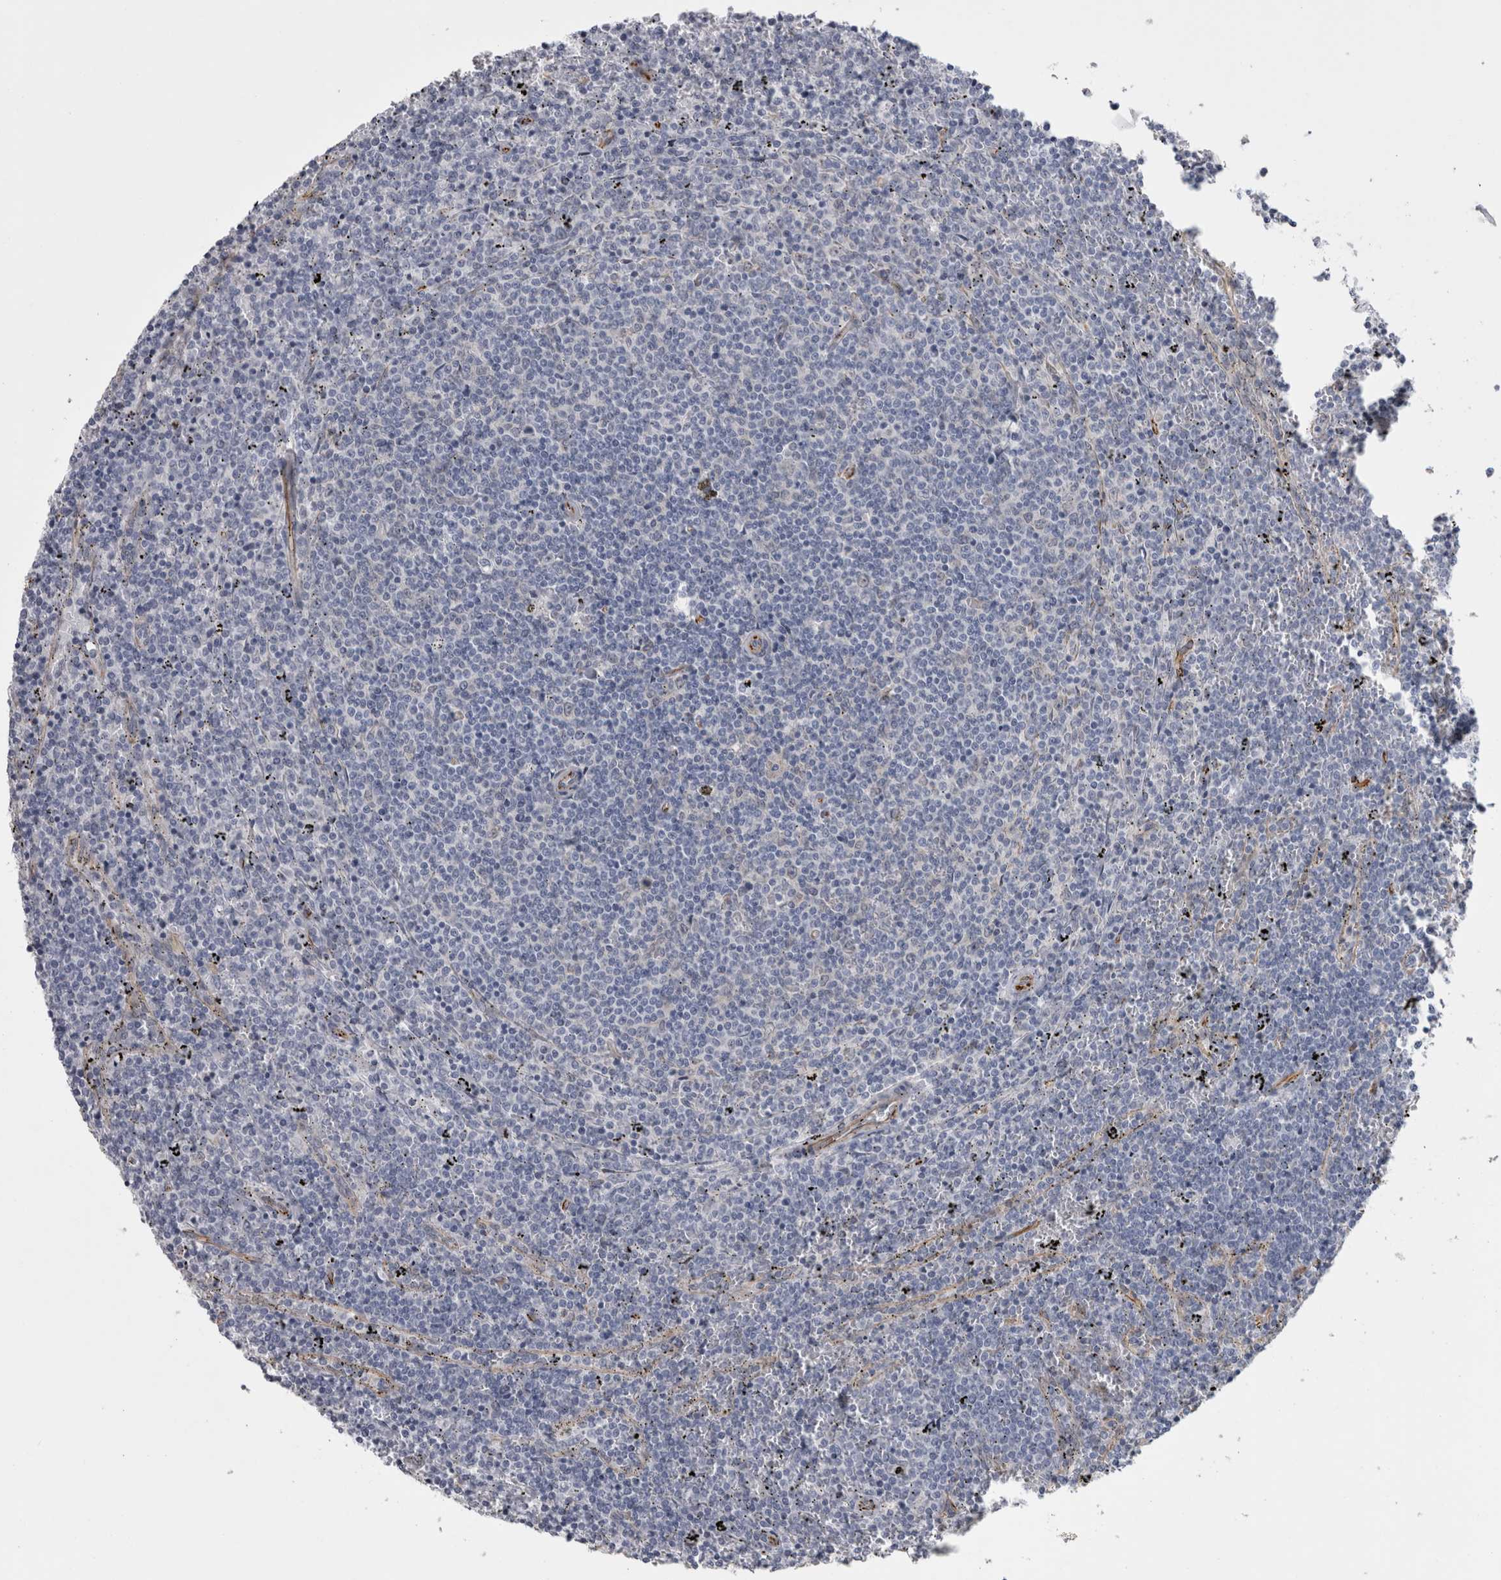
{"staining": {"intensity": "negative", "quantity": "none", "location": "none"}, "tissue": "lymphoma", "cell_type": "Tumor cells", "image_type": "cancer", "snomed": [{"axis": "morphology", "description": "Malignant lymphoma, non-Hodgkin's type, Low grade"}, {"axis": "topography", "description": "Spleen"}], "caption": "Tumor cells are negative for protein expression in human low-grade malignant lymphoma, non-Hodgkin's type.", "gene": "ACOT7", "patient": {"sex": "female", "age": 50}}